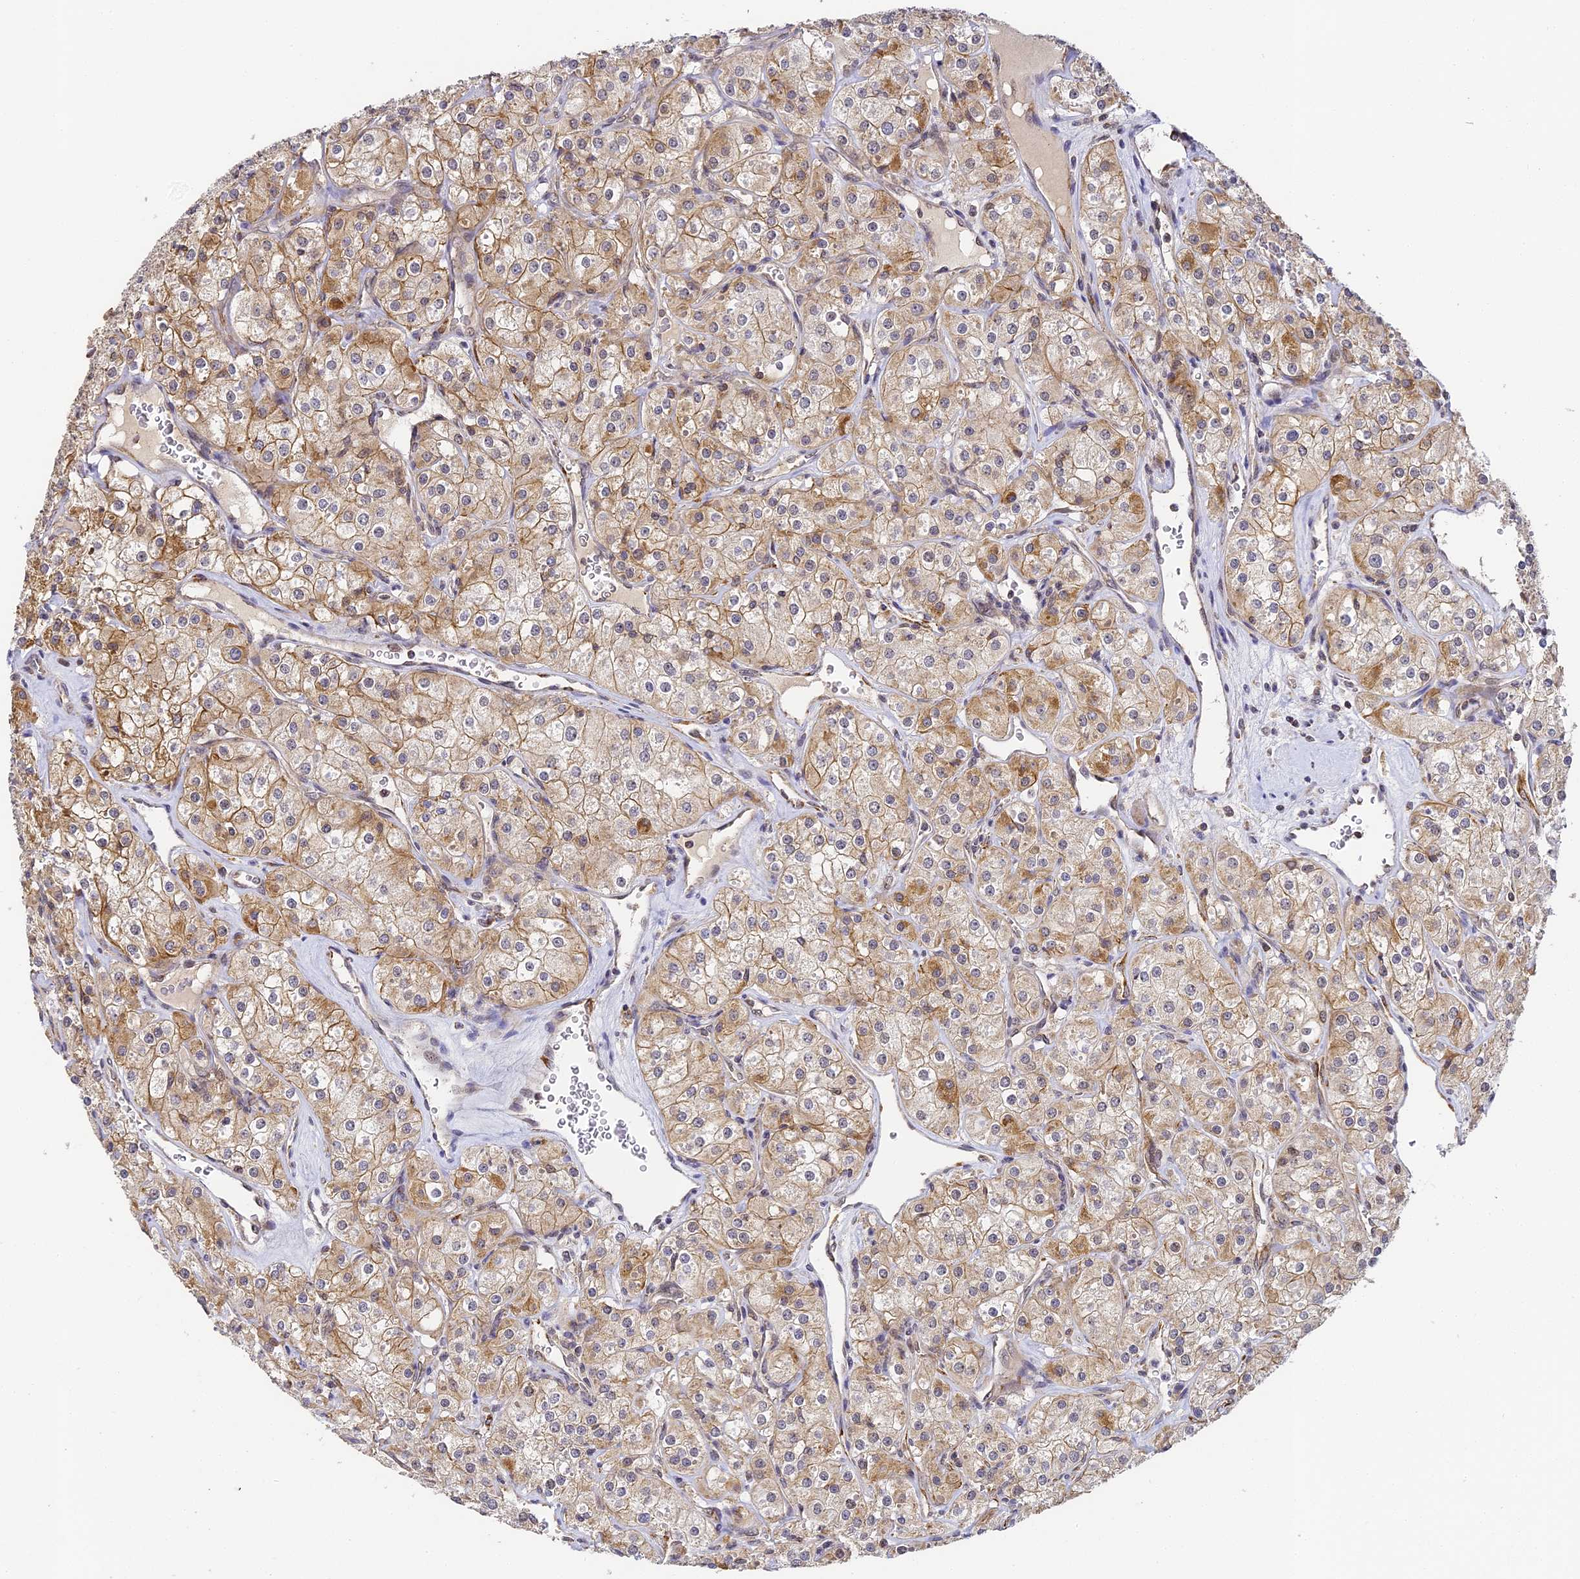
{"staining": {"intensity": "moderate", "quantity": "25%-75%", "location": "cytoplasmic/membranous"}, "tissue": "renal cancer", "cell_type": "Tumor cells", "image_type": "cancer", "snomed": [{"axis": "morphology", "description": "Adenocarcinoma, NOS"}, {"axis": "topography", "description": "Kidney"}], "caption": "The image exhibits staining of renal cancer (adenocarcinoma), revealing moderate cytoplasmic/membranous protein positivity (brown color) within tumor cells. (DAB IHC, brown staining for protein, blue staining for nuclei).", "gene": "DNAAF10", "patient": {"sex": "male", "age": 77}}